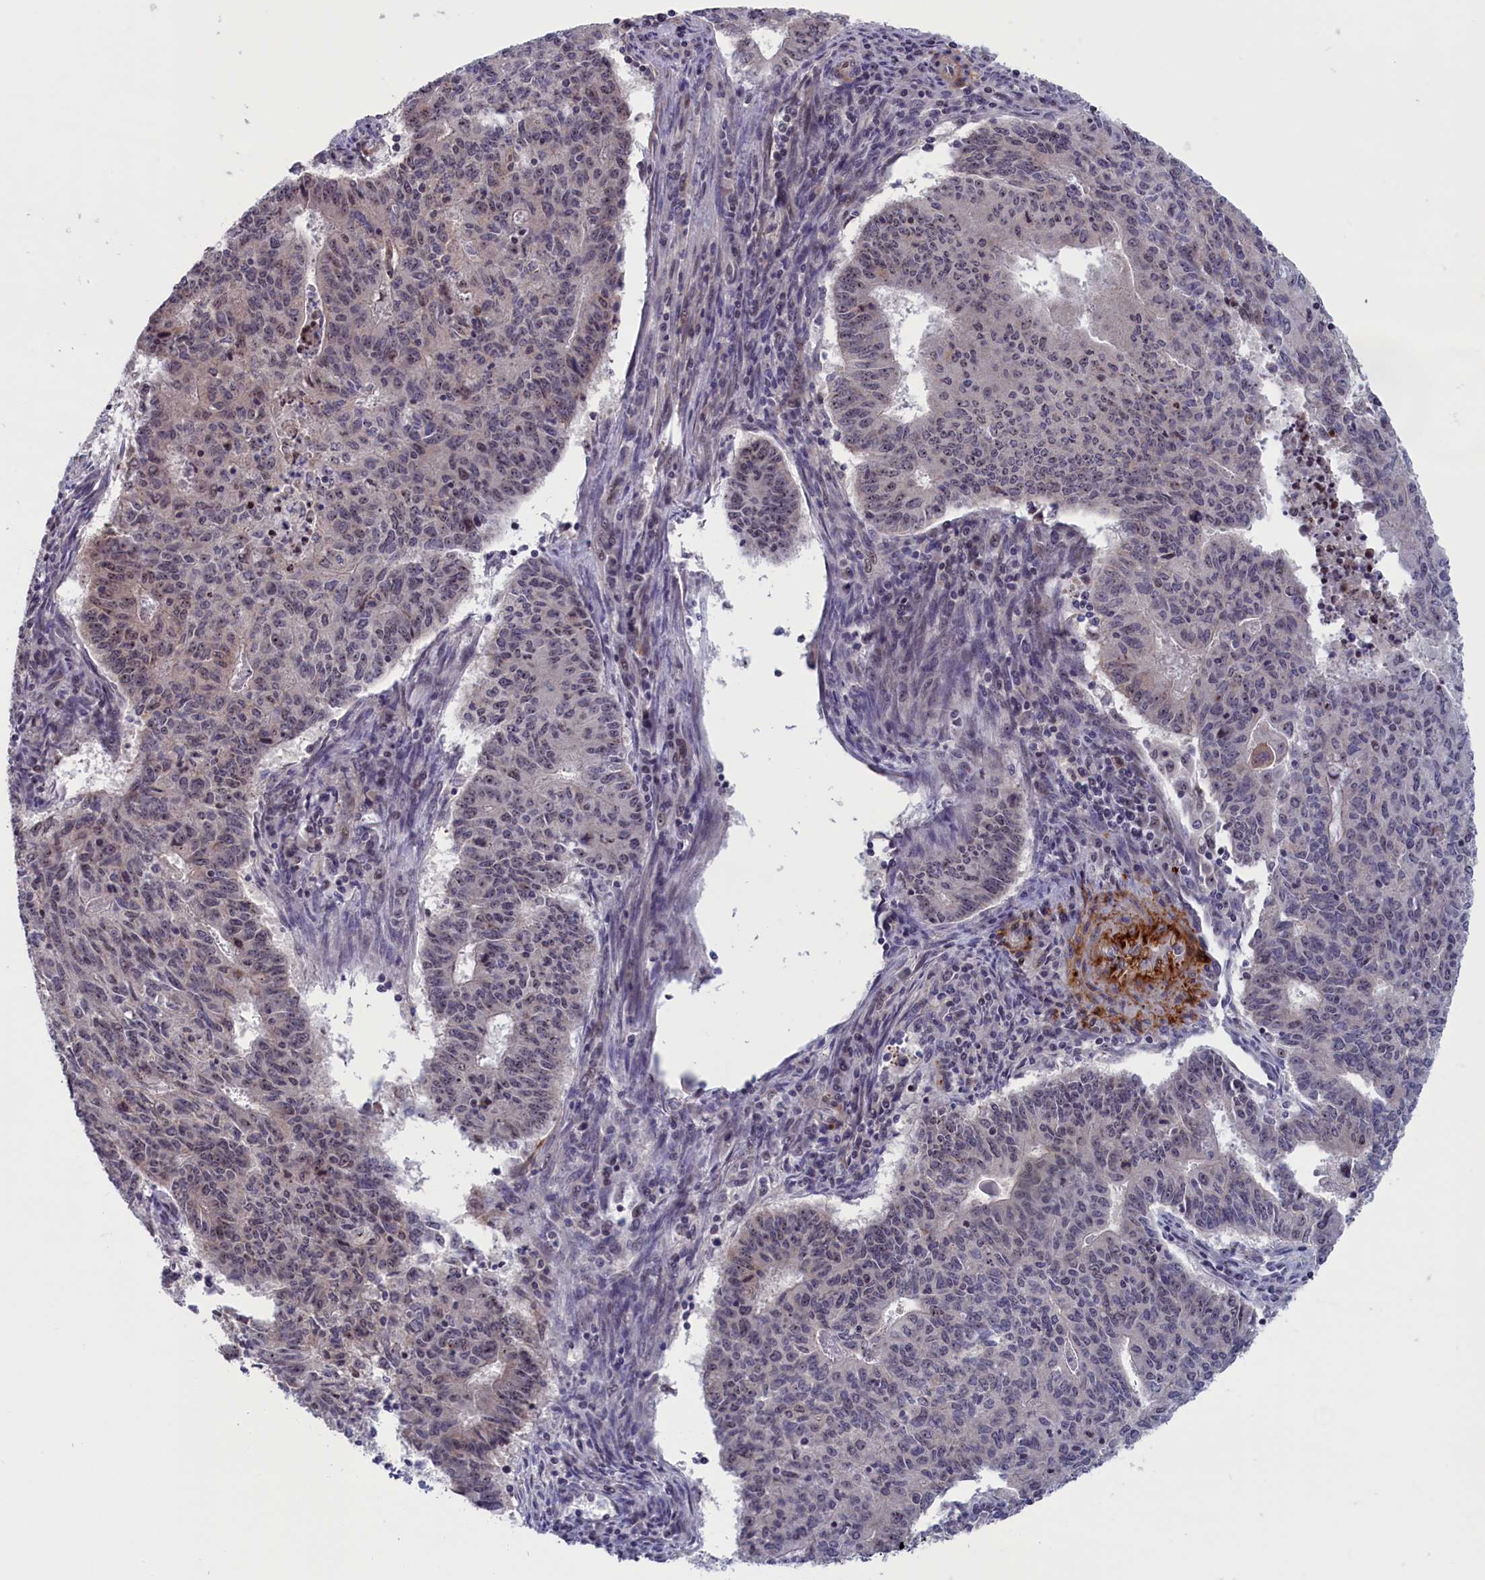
{"staining": {"intensity": "weak", "quantity": "25%-75%", "location": "nuclear"}, "tissue": "endometrial cancer", "cell_type": "Tumor cells", "image_type": "cancer", "snomed": [{"axis": "morphology", "description": "Adenocarcinoma, NOS"}, {"axis": "topography", "description": "Endometrium"}], "caption": "Immunohistochemical staining of human endometrial cancer (adenocarcinoma) reveals weak nuclear protein expression in about 25%-75% of tumor cells.", "gene": "PPAN", "patient": {"sex": "female", "age": 59}}